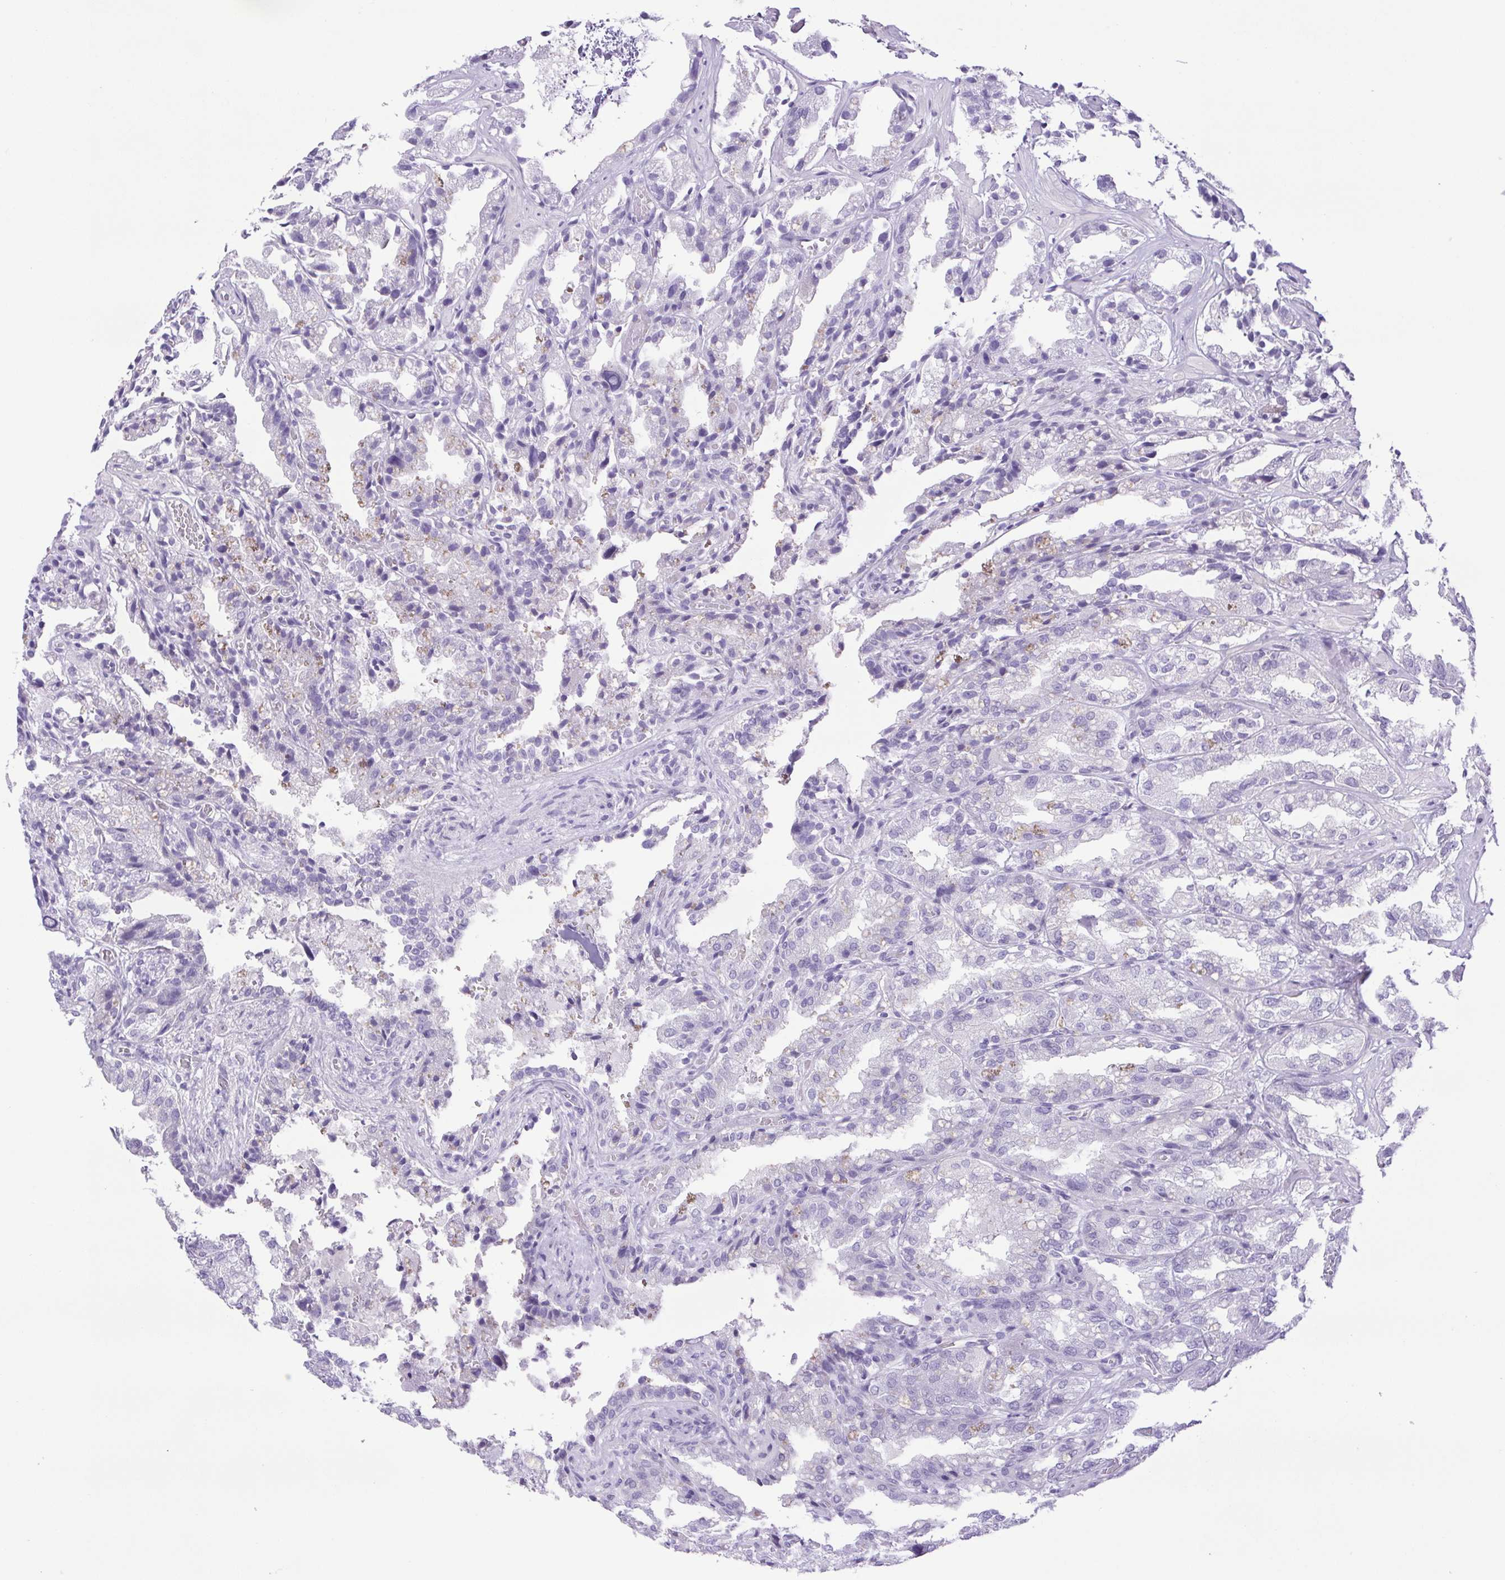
{"staining": {"intensity": "negative", "quantity": "none", "location": "none"}, "tissue": "seminal vesicle", "cell_type": "Glandular cells", "image_type": "normal", "snomed": [{"axis": "morphology", "description": "Normal tissue, NOS"}, {"axis": "topography", "description": "Seminal veicle"}], "caption": "DAB immunohistochemical staining of benign human seminal vesicle reveals no significant staining in glandular cells. (DAB (3,3'-diaminobenzidine) immunohistochemistry (IHC) visualized using brightfield microscopy, high magnification).", "gene": "CDSN", "patient": {"sex": "male", "age": 57}}